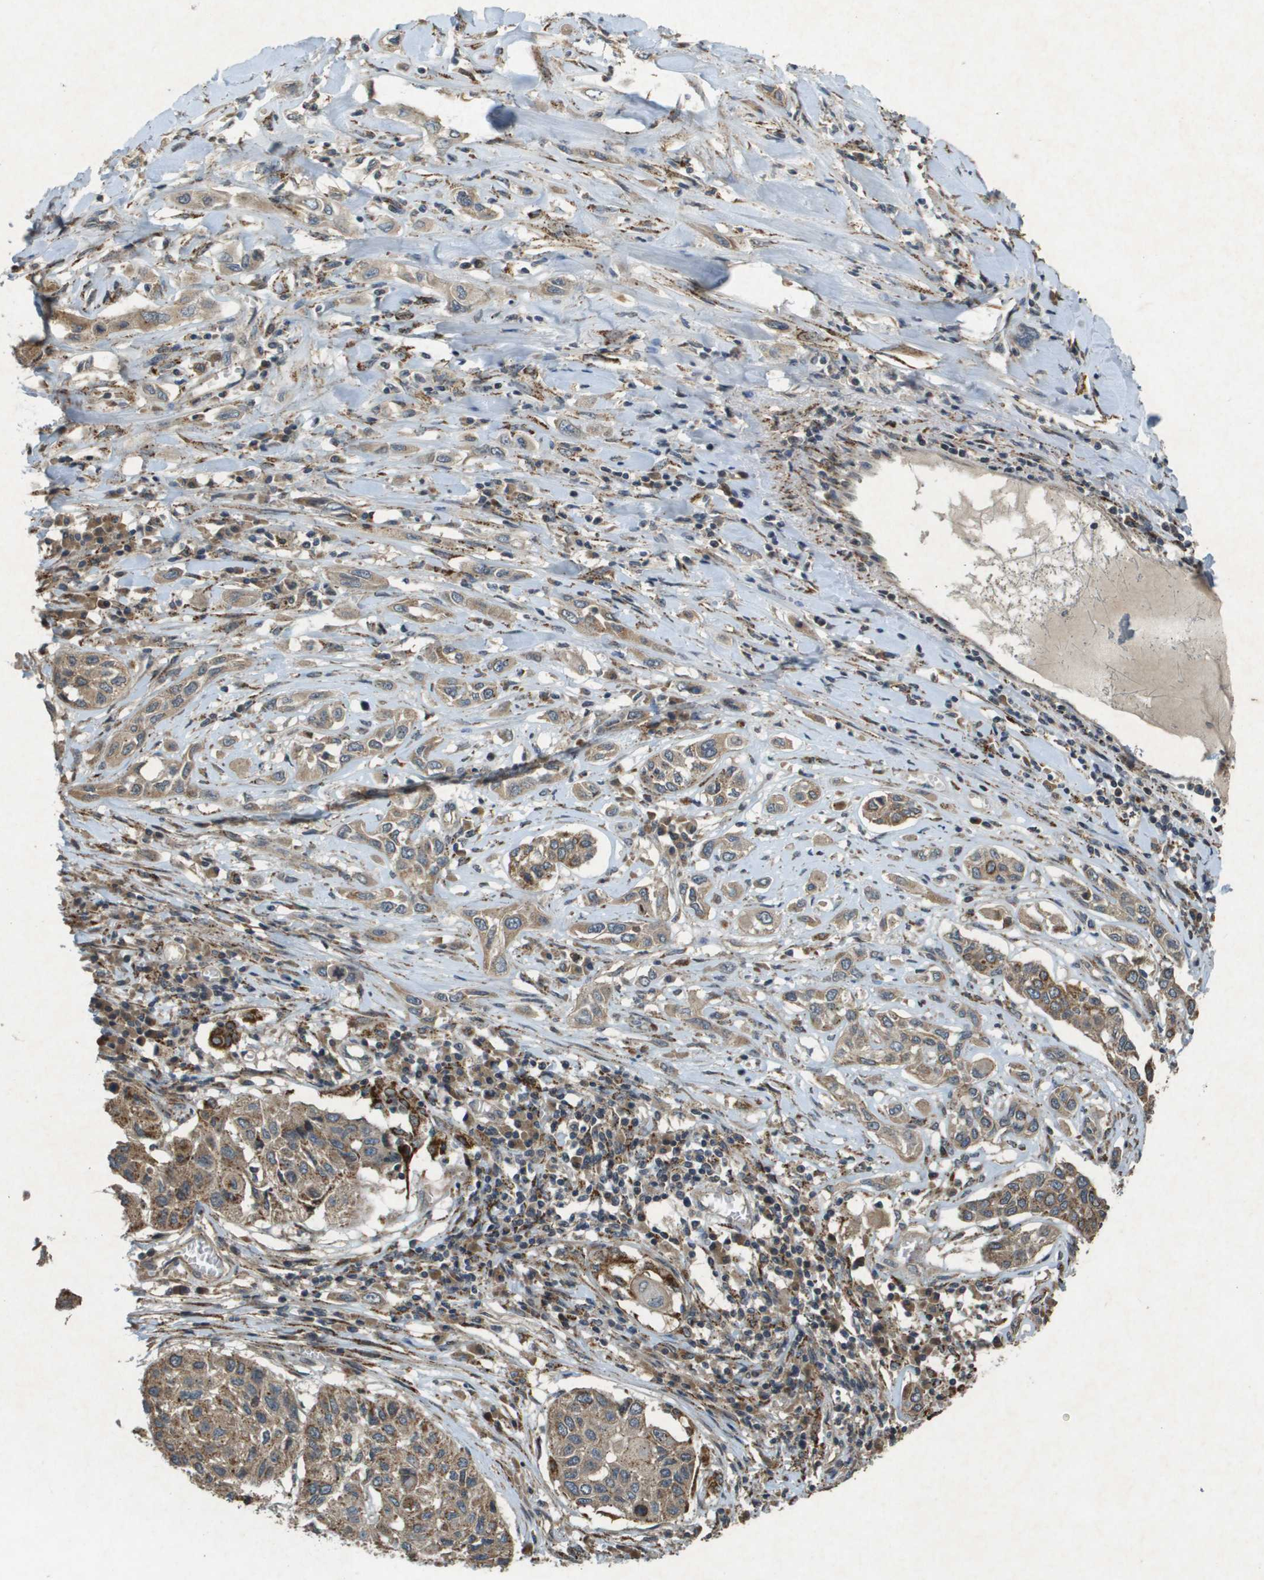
{"staining": {"intensity": "moderate", "quantity": ">75%", "location": "cytoplasmic/membranous"}, "tissue": "lung cancer", "cell_type": "Tumor cells", "image_type": "cancer", "snomed": [{"axis": "morphology", "description": "Squamous cell carcinoma, NOS"}, {"axis": "topography", "description": "Lung"}], "caption": "Human lung cancer stained with a brown dye displays moderate cytoplasmic/membranous positive staining in about >75% of tumor cells.", "gene": "CDKN2C", "patient": {"sex": "male", "age": 71}}